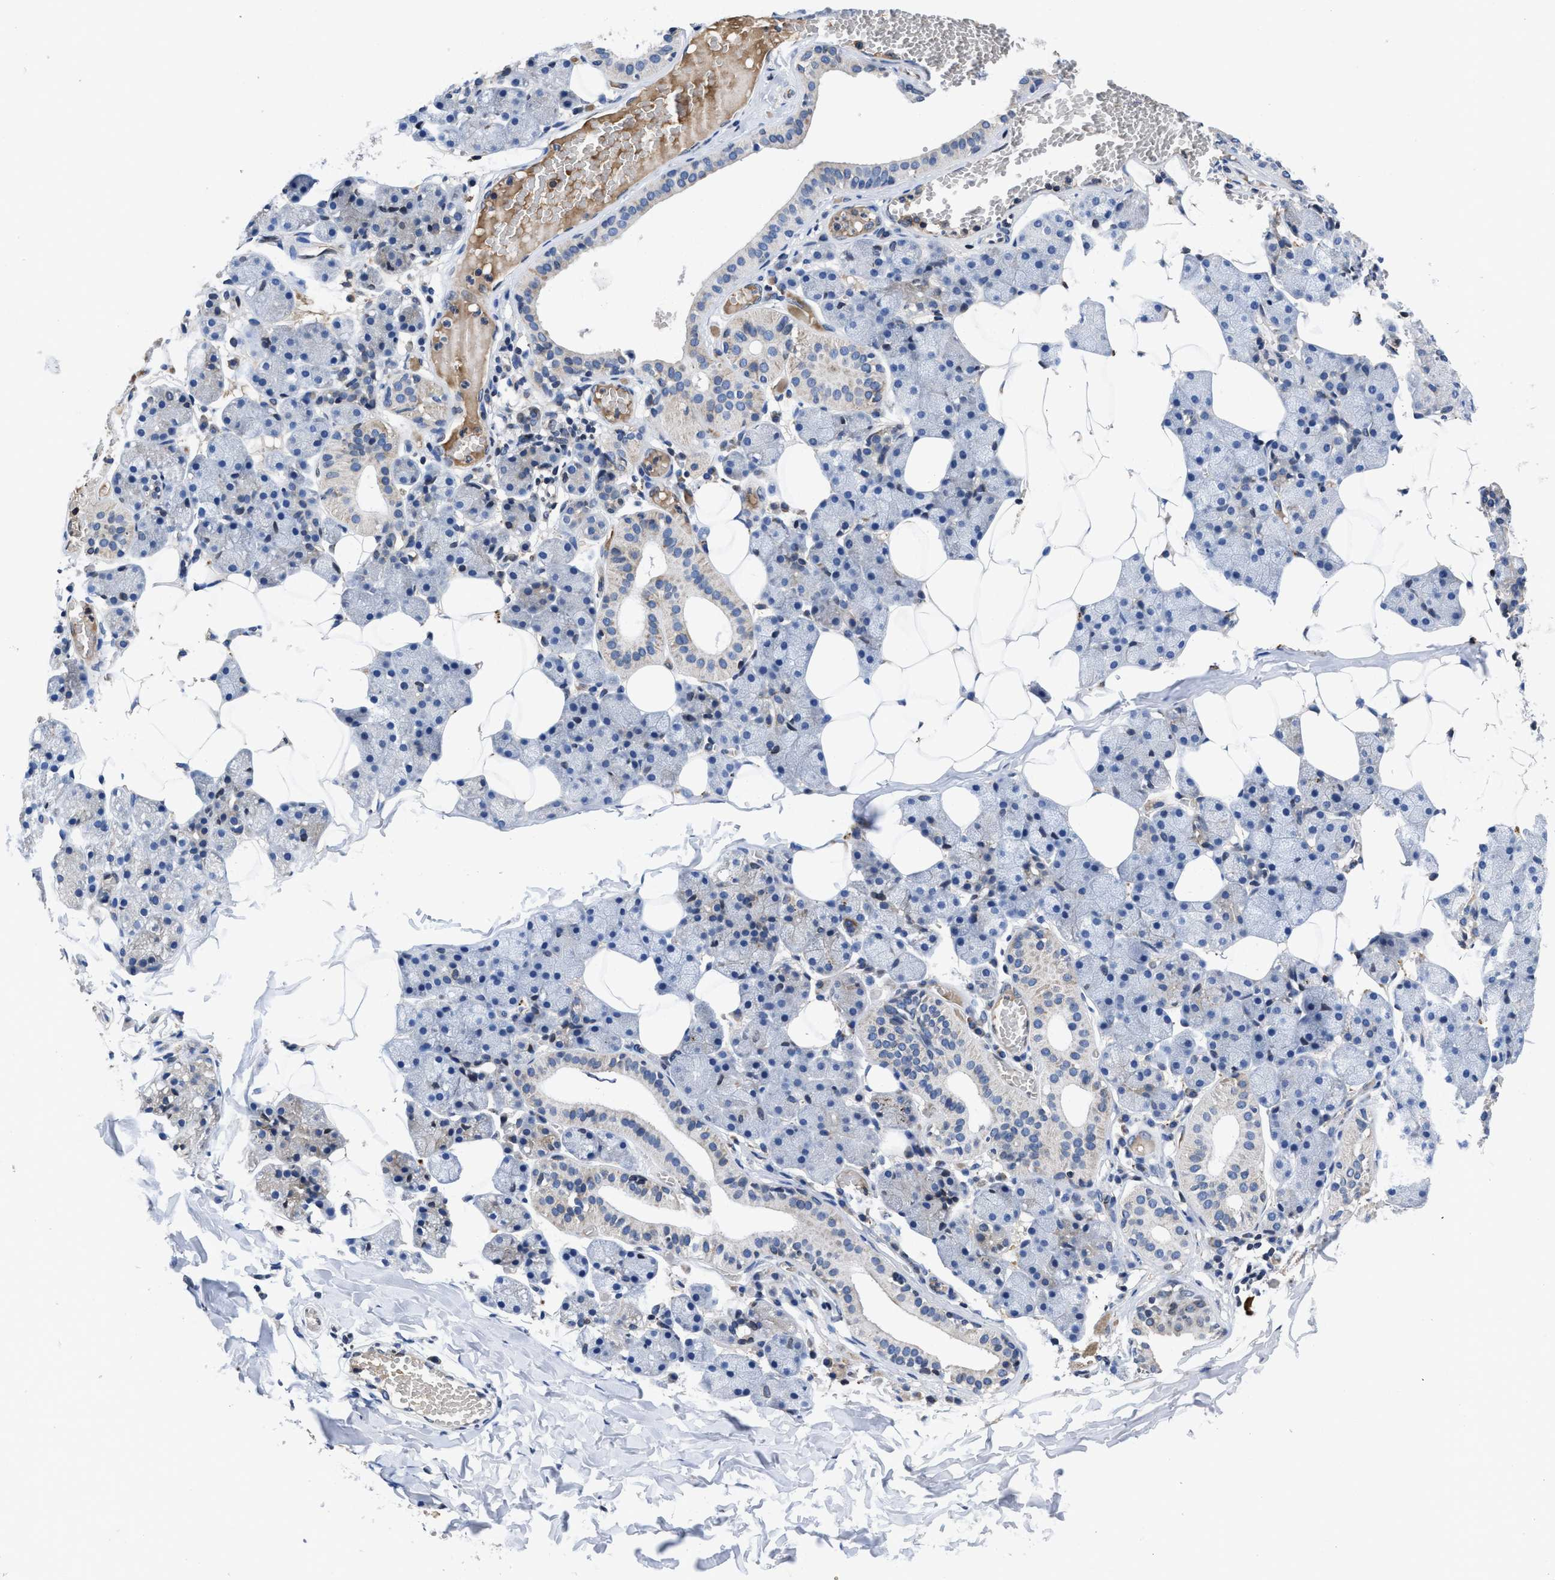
{"staining": {"intensity": "moderate", "quantity": "<25%", "location": "cytoplasmic/membranous"}, "tissue": "salivary gland", "cell_type": "Glandular cells", "image_type": "normal", "snomed": [{"axis": "morphology", "description": "Normal tissue, NOS"}, {"axis": "topography", "description": "Salivary gland"}], "caption": "Immunohistochemical staining of benign salivary gland demonstrates moderate cytoplasmic/membranous protein staining in about <25% of glandular cells.", "gene": "CACNA1D", "patient": {"sex": "female", "age": 33}}